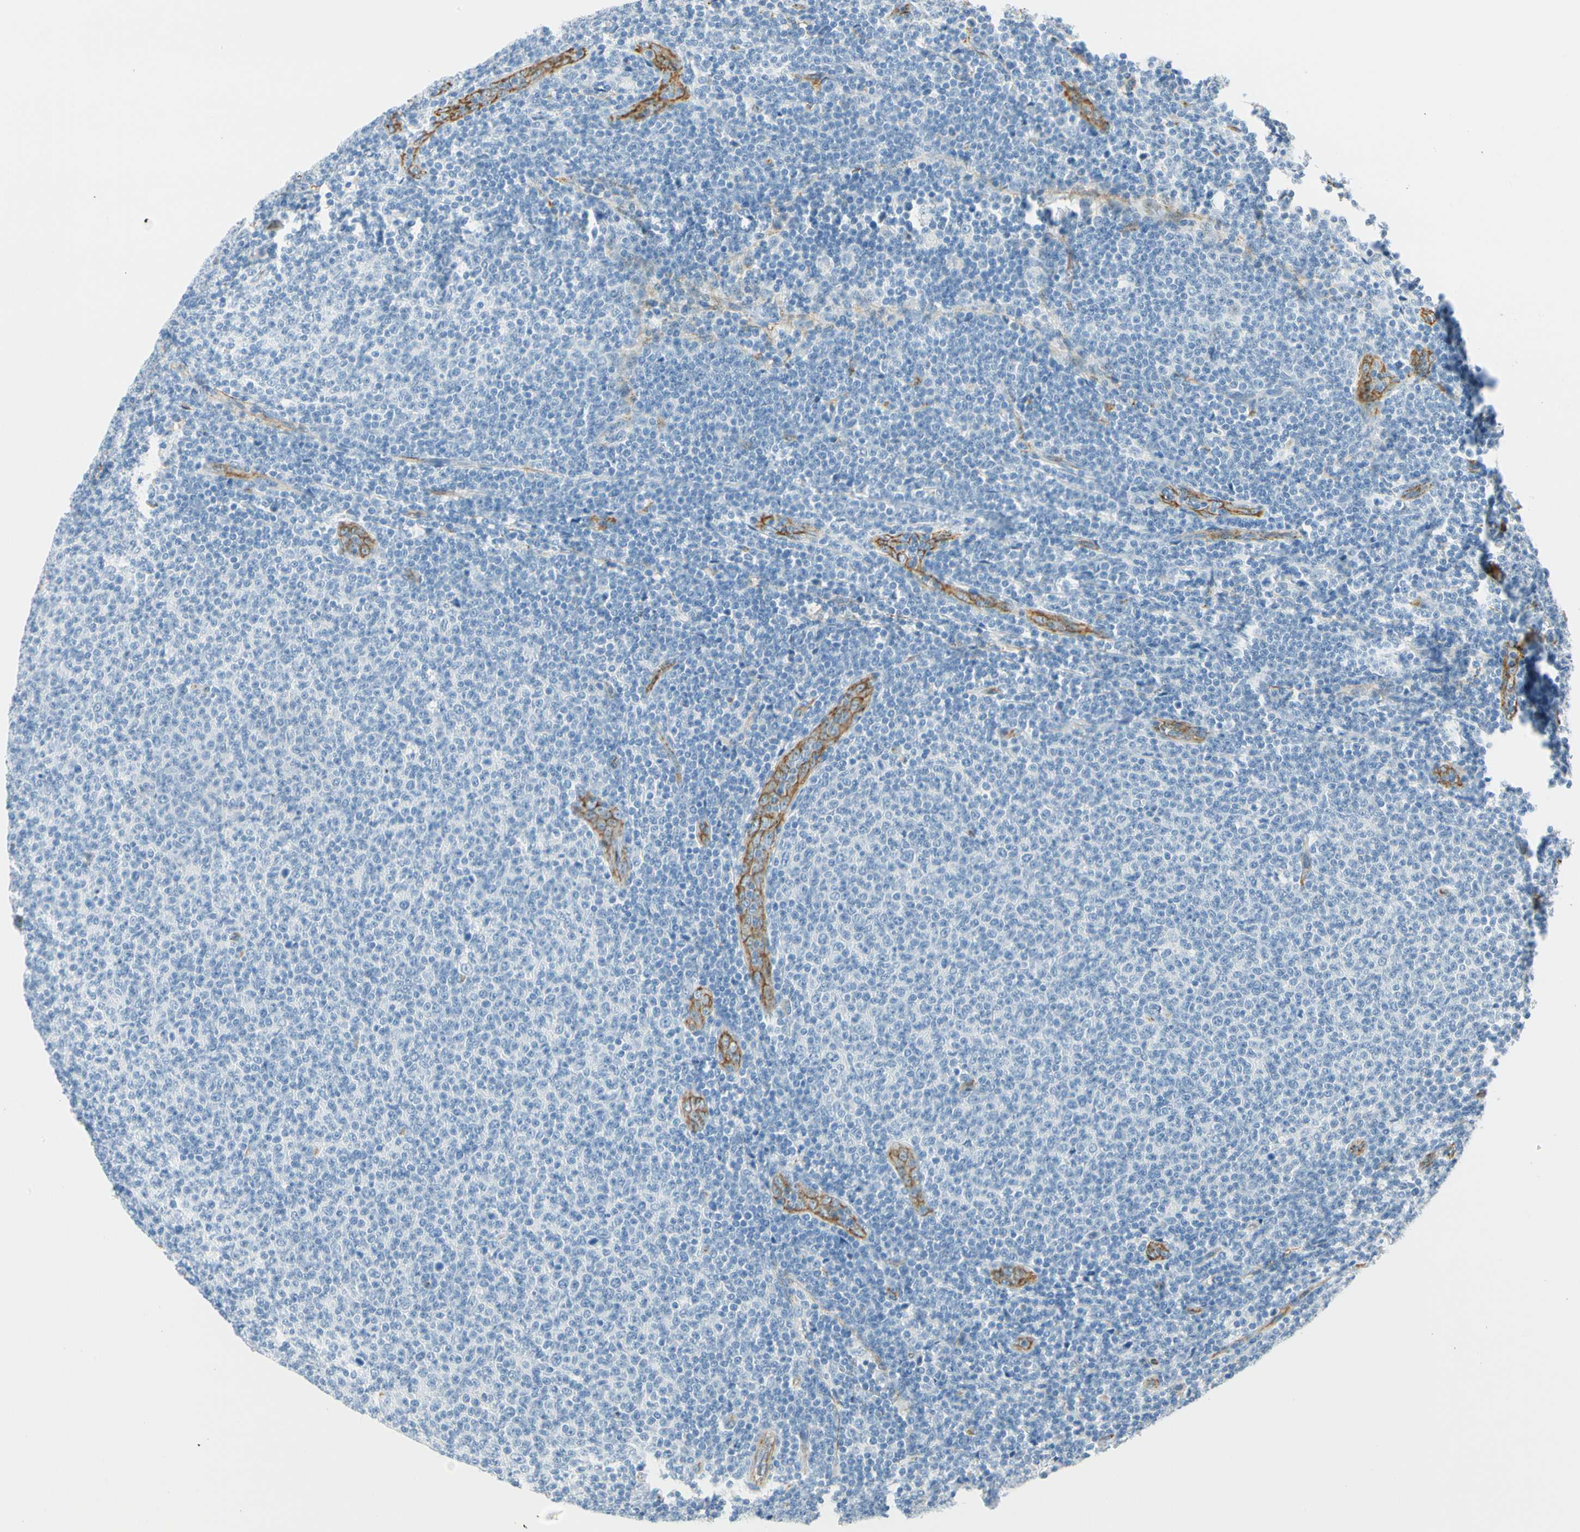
{"staining": {"intensity": "negative", "quantity": "none", "location": "none"}, "tissue": "lymphoma", "cell_type": "Tumor cells", "image_type": "cancer", "snomed": [{"axis": "morphology", "description": "Malignant lymphoma, non-Hodgkin's type, Low grade"}, {"axis": "topography", "description": "Lymph node"}], "caption": "The histopathology image reveals no staining of tumor cells in lymphoma.", "gene": "VPS9D1", "patient": {"sex": "male", "age": 66}}